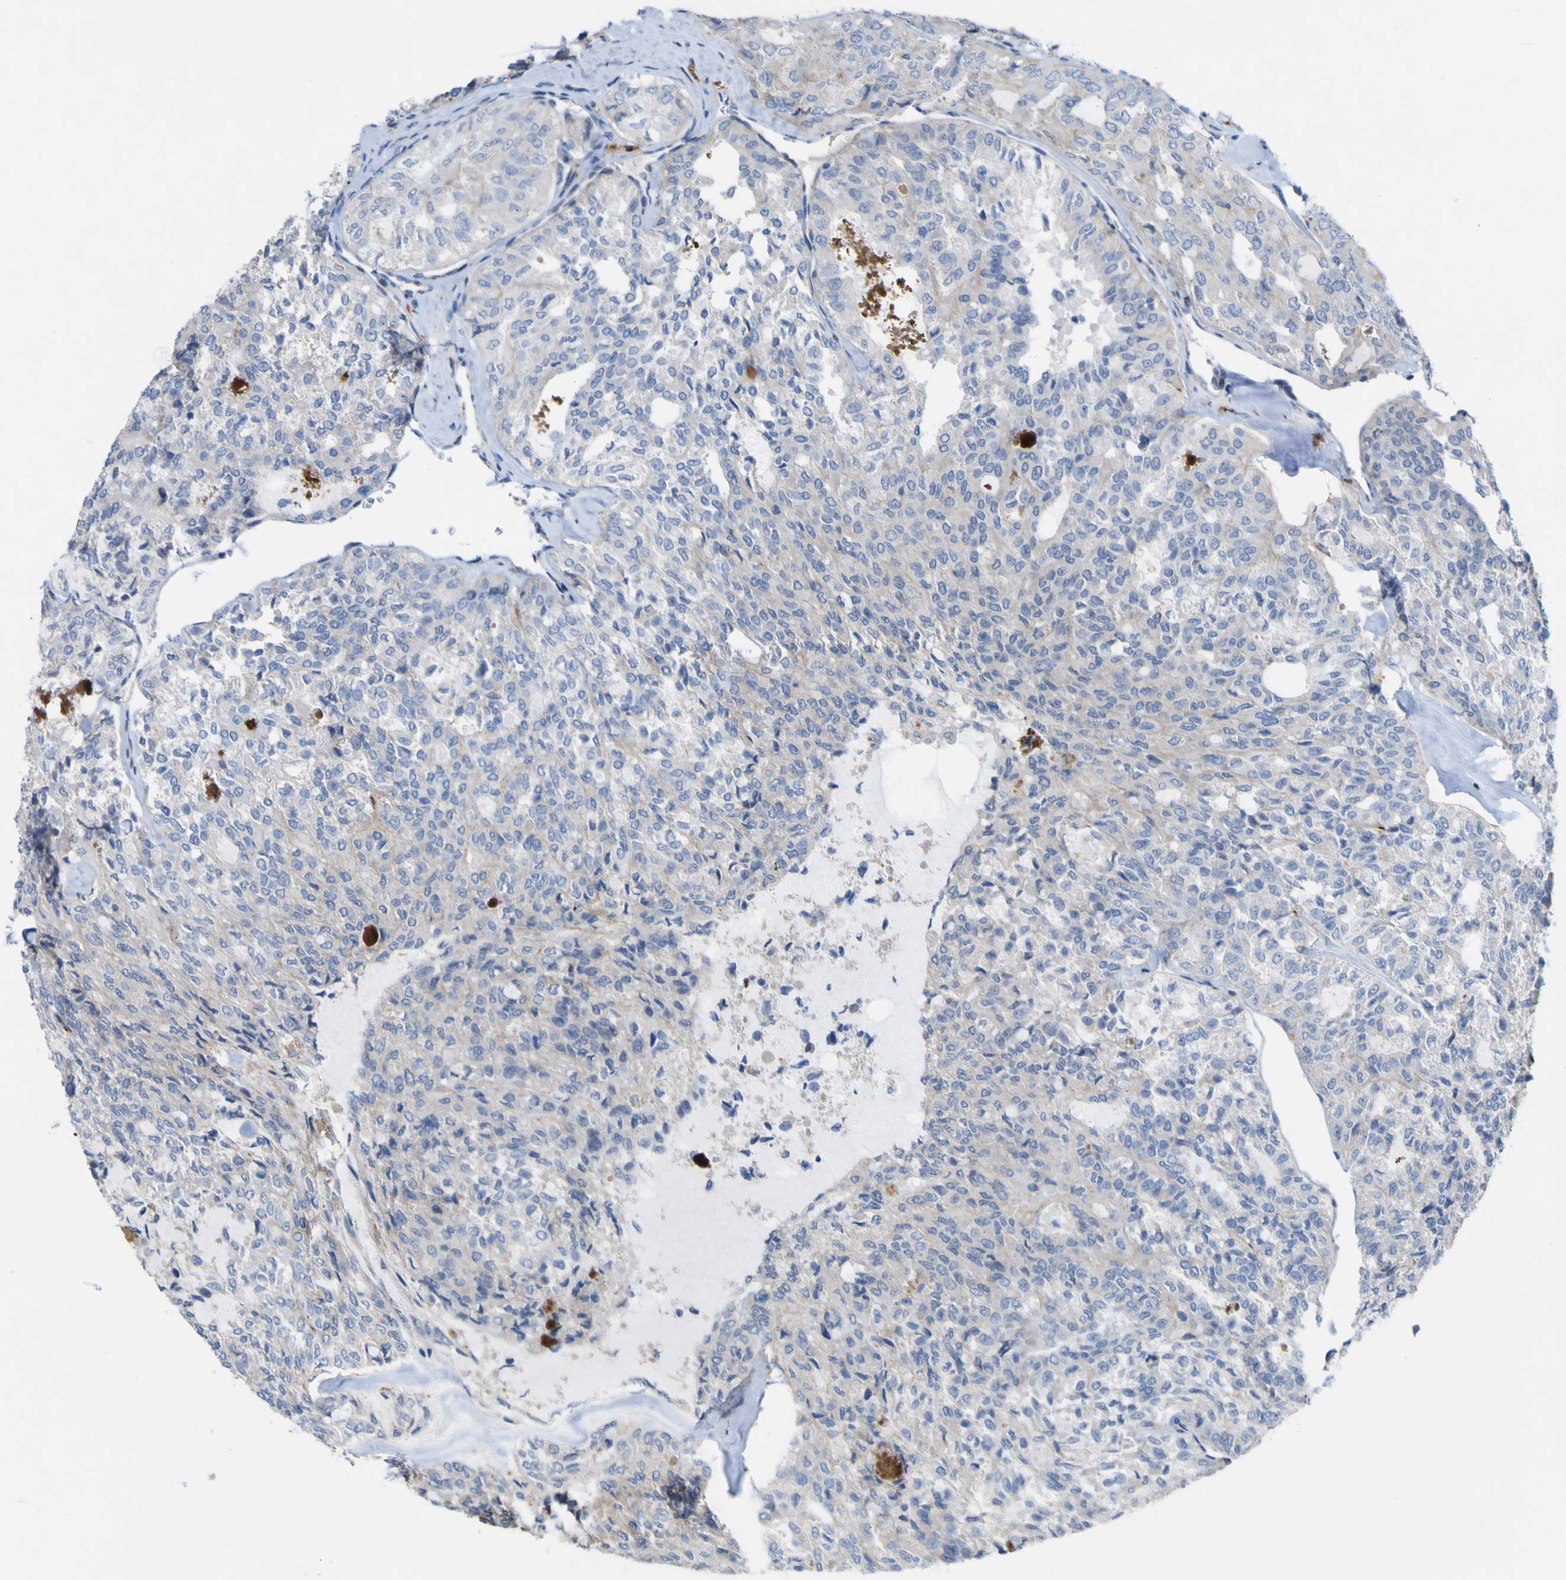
{"staining": {"intensity": "negative", "quantity": "none", "location": "none"}, "tissue": "thyroid cancer", "cell_type": "Tumor cells", "image_type": "cancer", "snomed": [{"axis": "morphology", "description": "Follicular adenoma carcinoma, NOS"}, {"axis": "topography", "description": "Thyroid gland"}], "caption": "DAB (3,3'-diaminobenzidine) immunohistochemical staining of follicular adenoma carcinoma (thyroid) demonstrates no significant staining in tumor cells.", "gene": "PTPRF", "patient": {"sex": "male", "age": 75}}